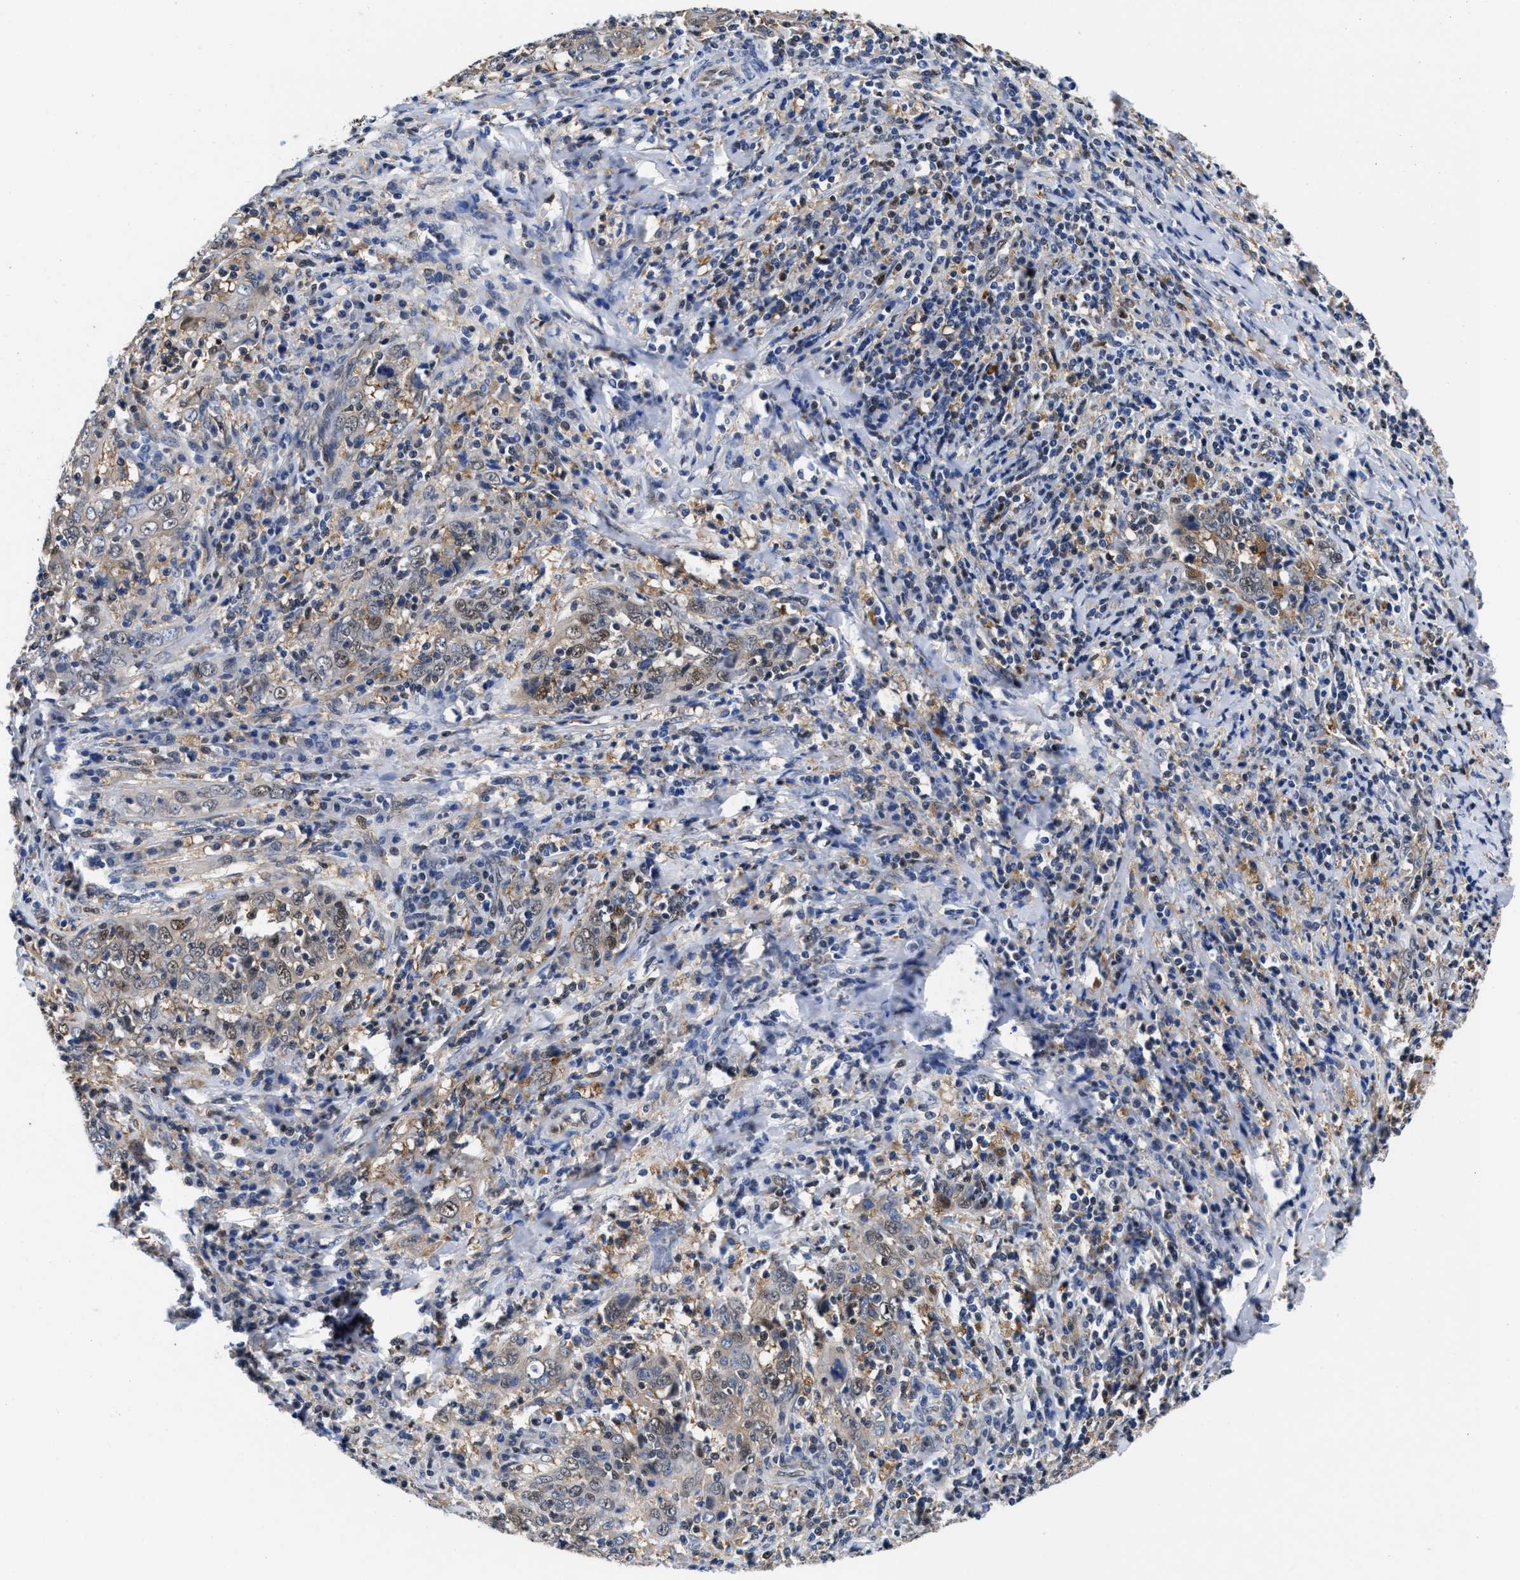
{"staining": {"intensity": "weak", "quantity": "25%-75%", "location": "cytoplasmic/membranous,nuclear"}, "tissue": "cervical cancer", "cell_type": "Tumor cells", "image_type": "cancer", "snomed": [{"axis": "morphology", "description": "Squamous cell carcinoma, NOS"}, {"axis": "topography", "description": "Cervix"}], "caption": "Human cervical cancer stained for a protein (brown) displays weak cytoplasmic/membranous and nuclear positive staining in about 25%-75% of tumor cells.", "gene": "ACLY", "patient": {"sex": "female", "age": 46}}